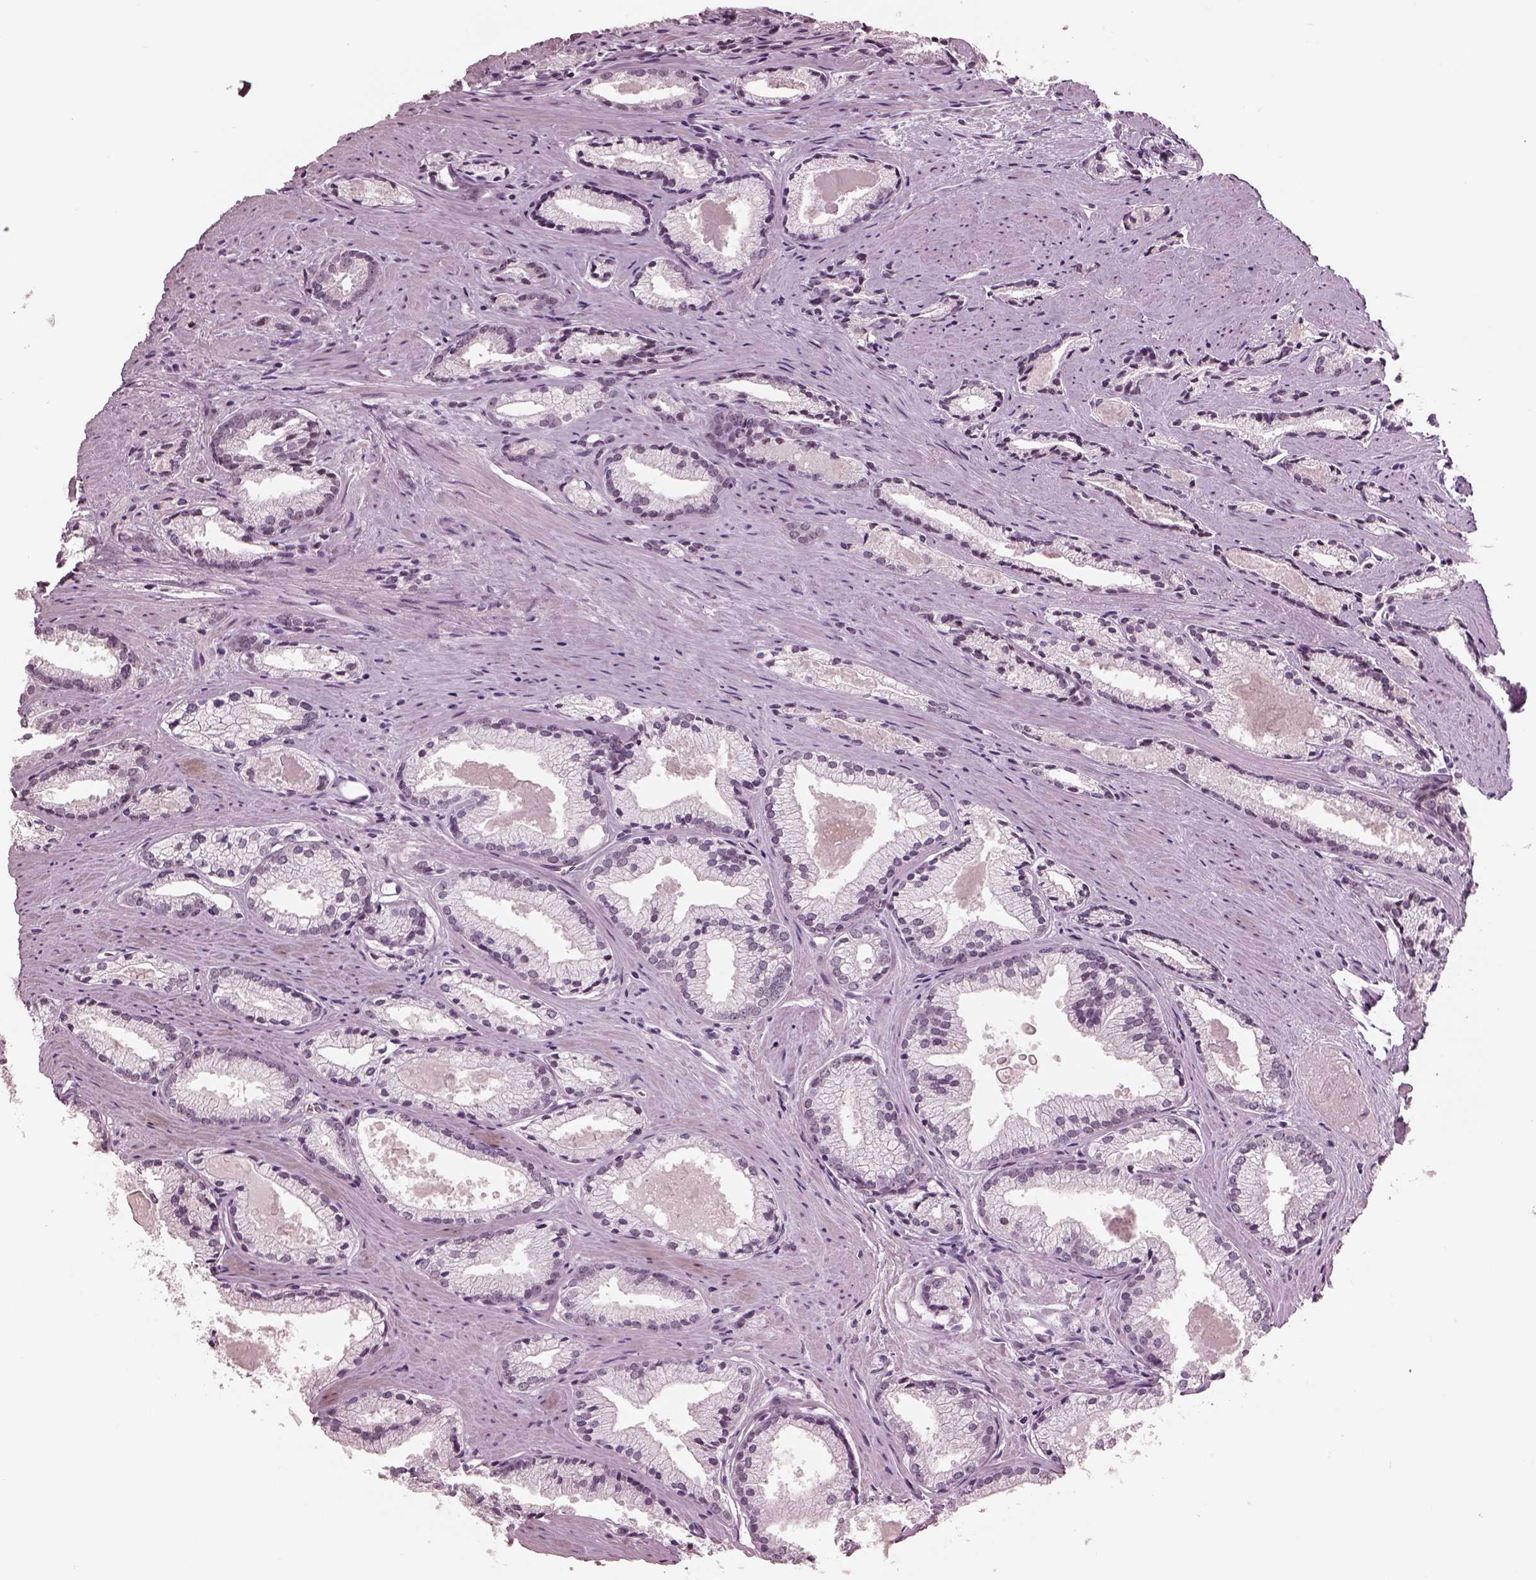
{"staining": {"intensity": "negative", "quantity": "none", "location": "none"}, "tissue": "prostate cancer", "cell_type": "Tumor cells", "image_type": "cancer", "snomed": [{"axis": "morphology", "description": "Adenocarcinoma, NOS"}, {"axis": "morphology", "description": "Adenocarcinoma, High grade"}, {"axis": "topography", "description": "Prostate"}], "caption": "Immunohistochemistry photomicrograph of neoplastic tissue: human prostate cancer stained with DAB (3,3'-diaminobenzidine) reveals no significant protein expression in tumor cells. (Brightfield microscopy of DAB (3,3'-diaminobenzidine) immunohistochemistry at high magnification).", "gene": "GARIN4", "patient": {"sex": "male", "age": 70}}